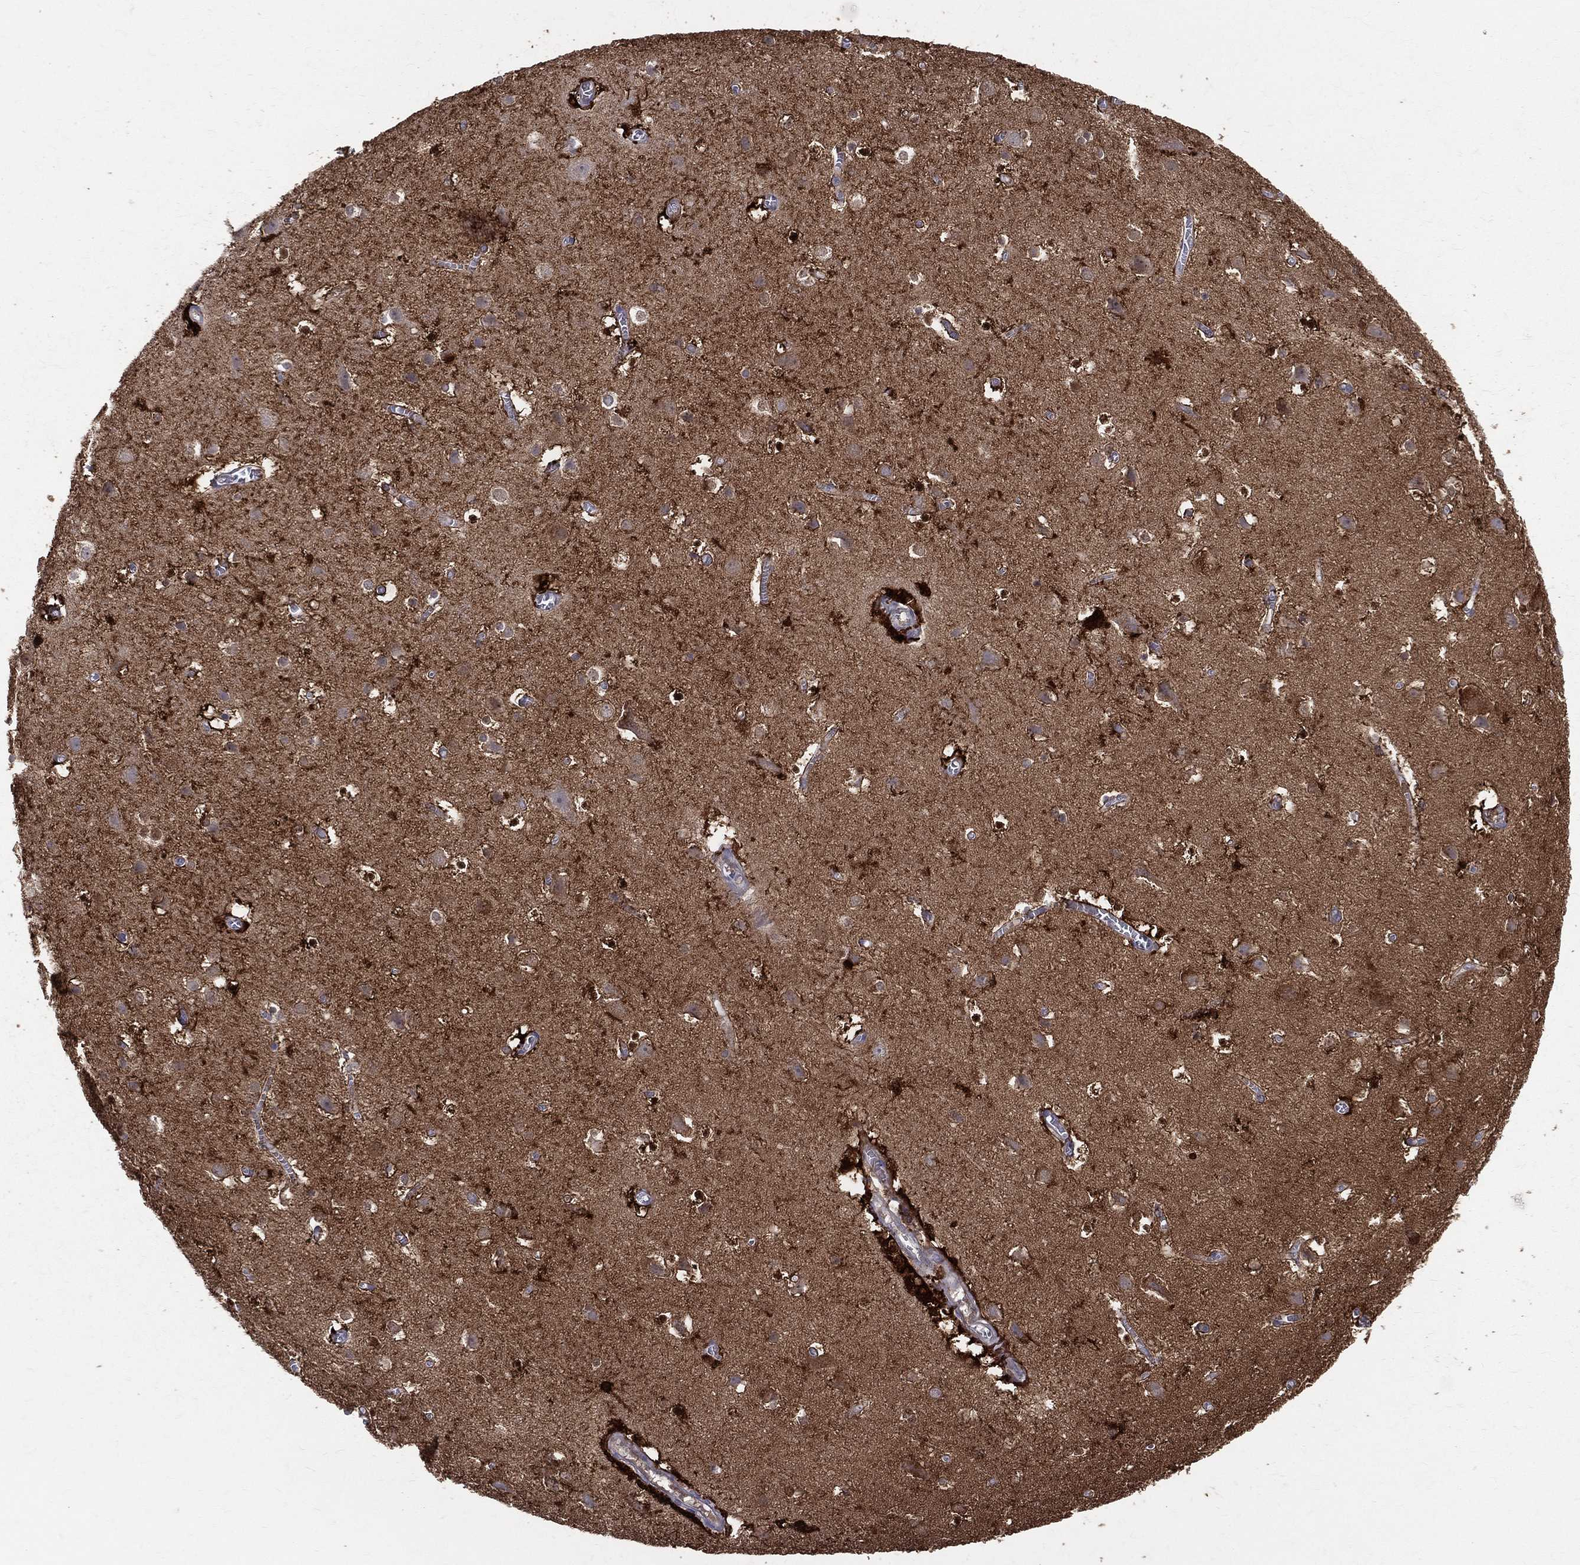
{"staining": {"intensity": "strong", "quantity": "<25%", "location": "cytoplasmic/membranous"}, "tissue": "cerebral cortex", "cell_type": "Endothelial cells", "image_type": "normal", "snomed": [{"axis": "morphology", "description": "Normal tissue, NOS"}, {"axis": "topography", "description": "Cerebral cortex"}], "caption": "Cerebral cortex was stained to show a protein in brown. There is medium levels of strong cytoplasmic/membranous staining in approximately <25% of endothelial cells. (DAB IHC, brown staining for protein, blue staining for nuclei).", "gene": "ENO1", "patient": {"sex": "male", "age": 59}}